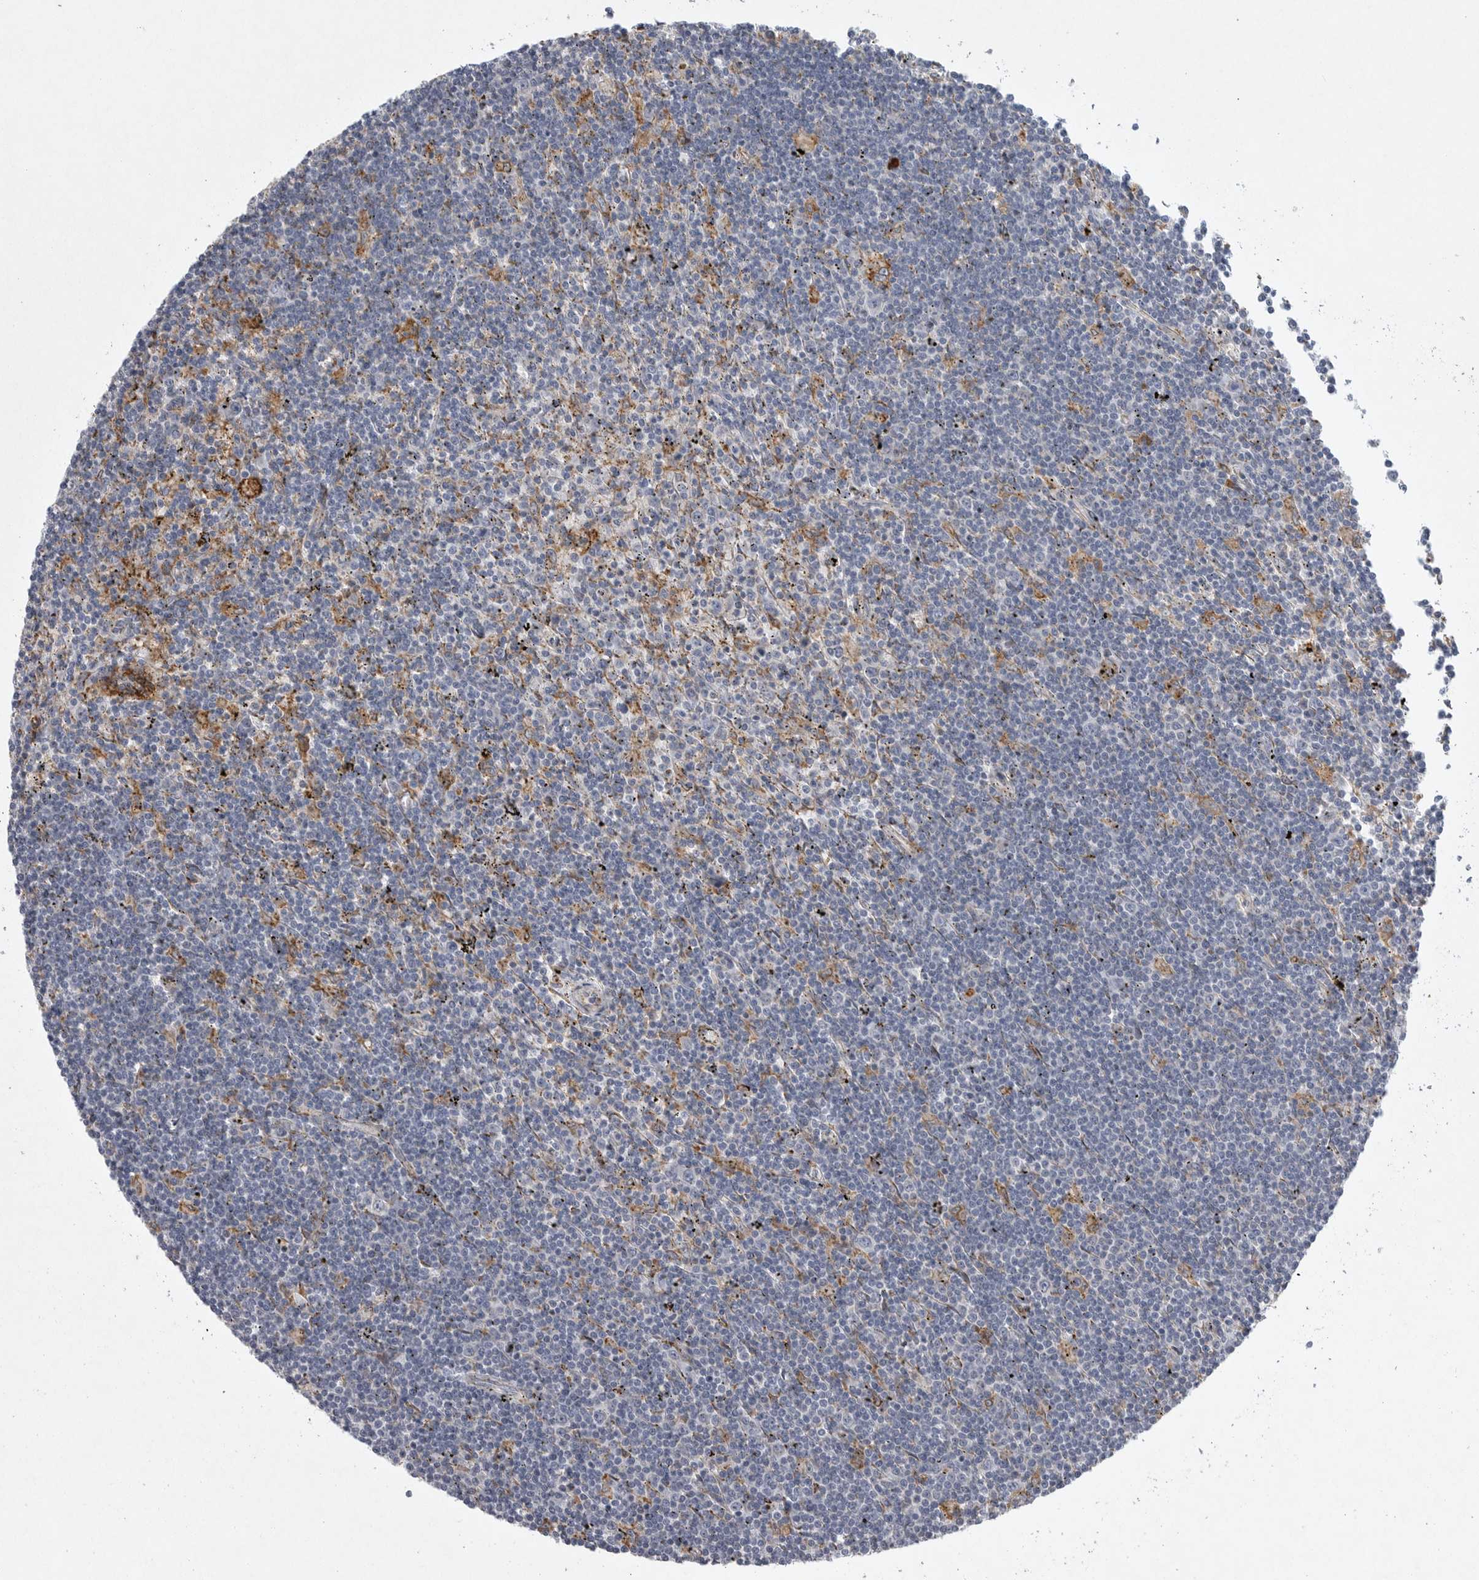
{"staining": {"intensity": "negative", "quantity": "none", "location": "none"}, "tissue": "lymphoma", "cell_type": "Tumor cells", "image_type": "cancer", "snomed": [{"axis": "morphology", "description": "Malignant lymphoma, non-Hodgkin's type, Low grade"}, {"axis": "topography", "description": "Spleen"}], "caption": "Tumor cells show no significant protein staining in lymphoma. Nuclei are stained in blue.", "gene": "MINPP1", "patient": {"sex": "male", "age": 76}}